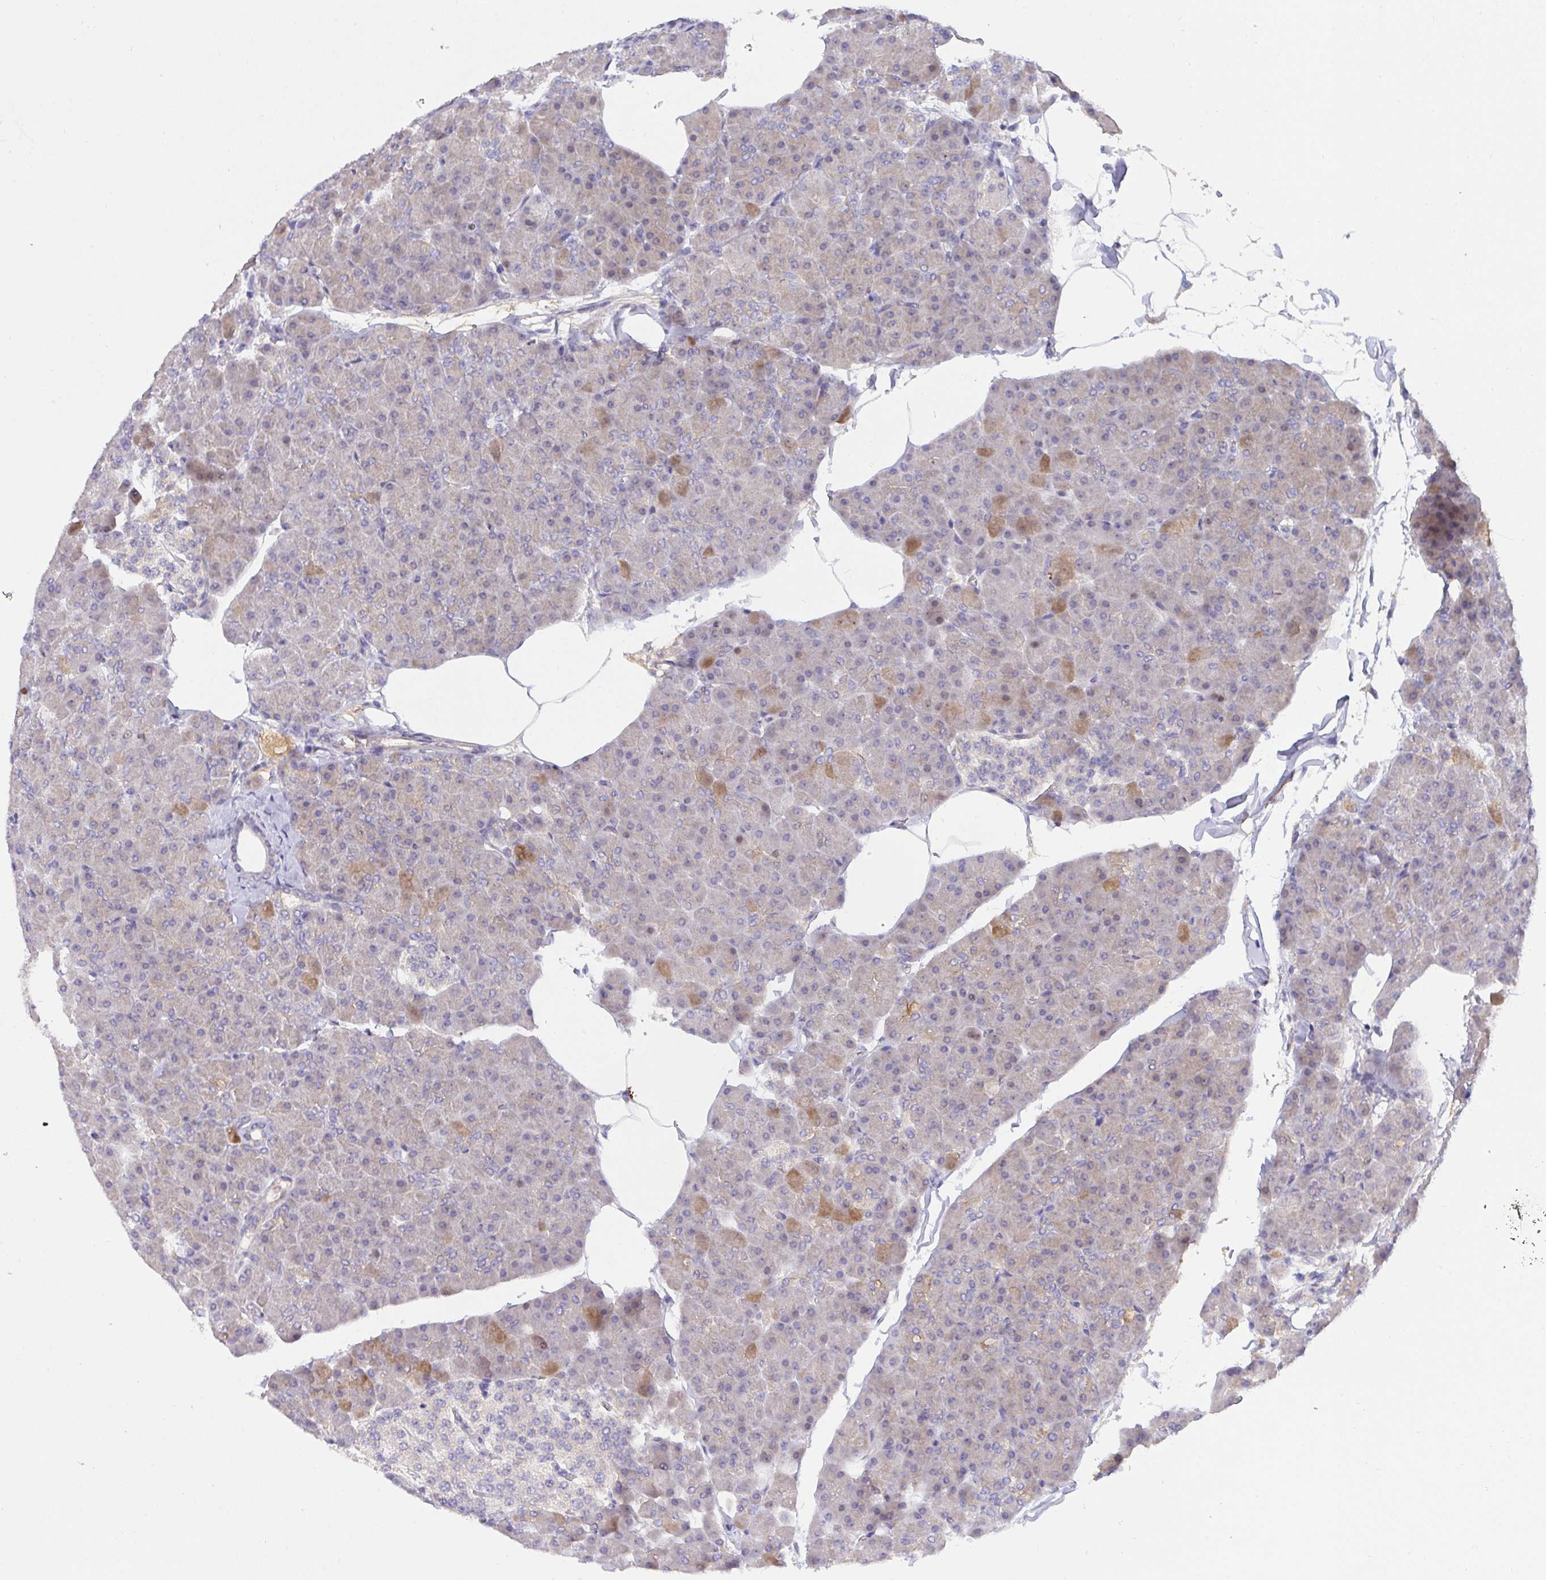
{"staining": {"intensity": "moderate", "quantity": "25%-75%", "location": "cytoplasmic/membranous"}, "tissue": "pancreas", "cell_type": "Exocrine glandular cells", "image_type": "normal", "snomed": [{"axis": "morphology", "description": "Normal tissue, NOS"}, {"axis": "topography", "description": "Pancreas"}], "caption": "The histopathology image exhibits staining of normal pancreas, revealing moderate cytoplasmic/membranous protein expression (brown color) within exocrine glandular cells.", "gene": "ZNF581", "patient": {"sex": "male", "age": 35}}